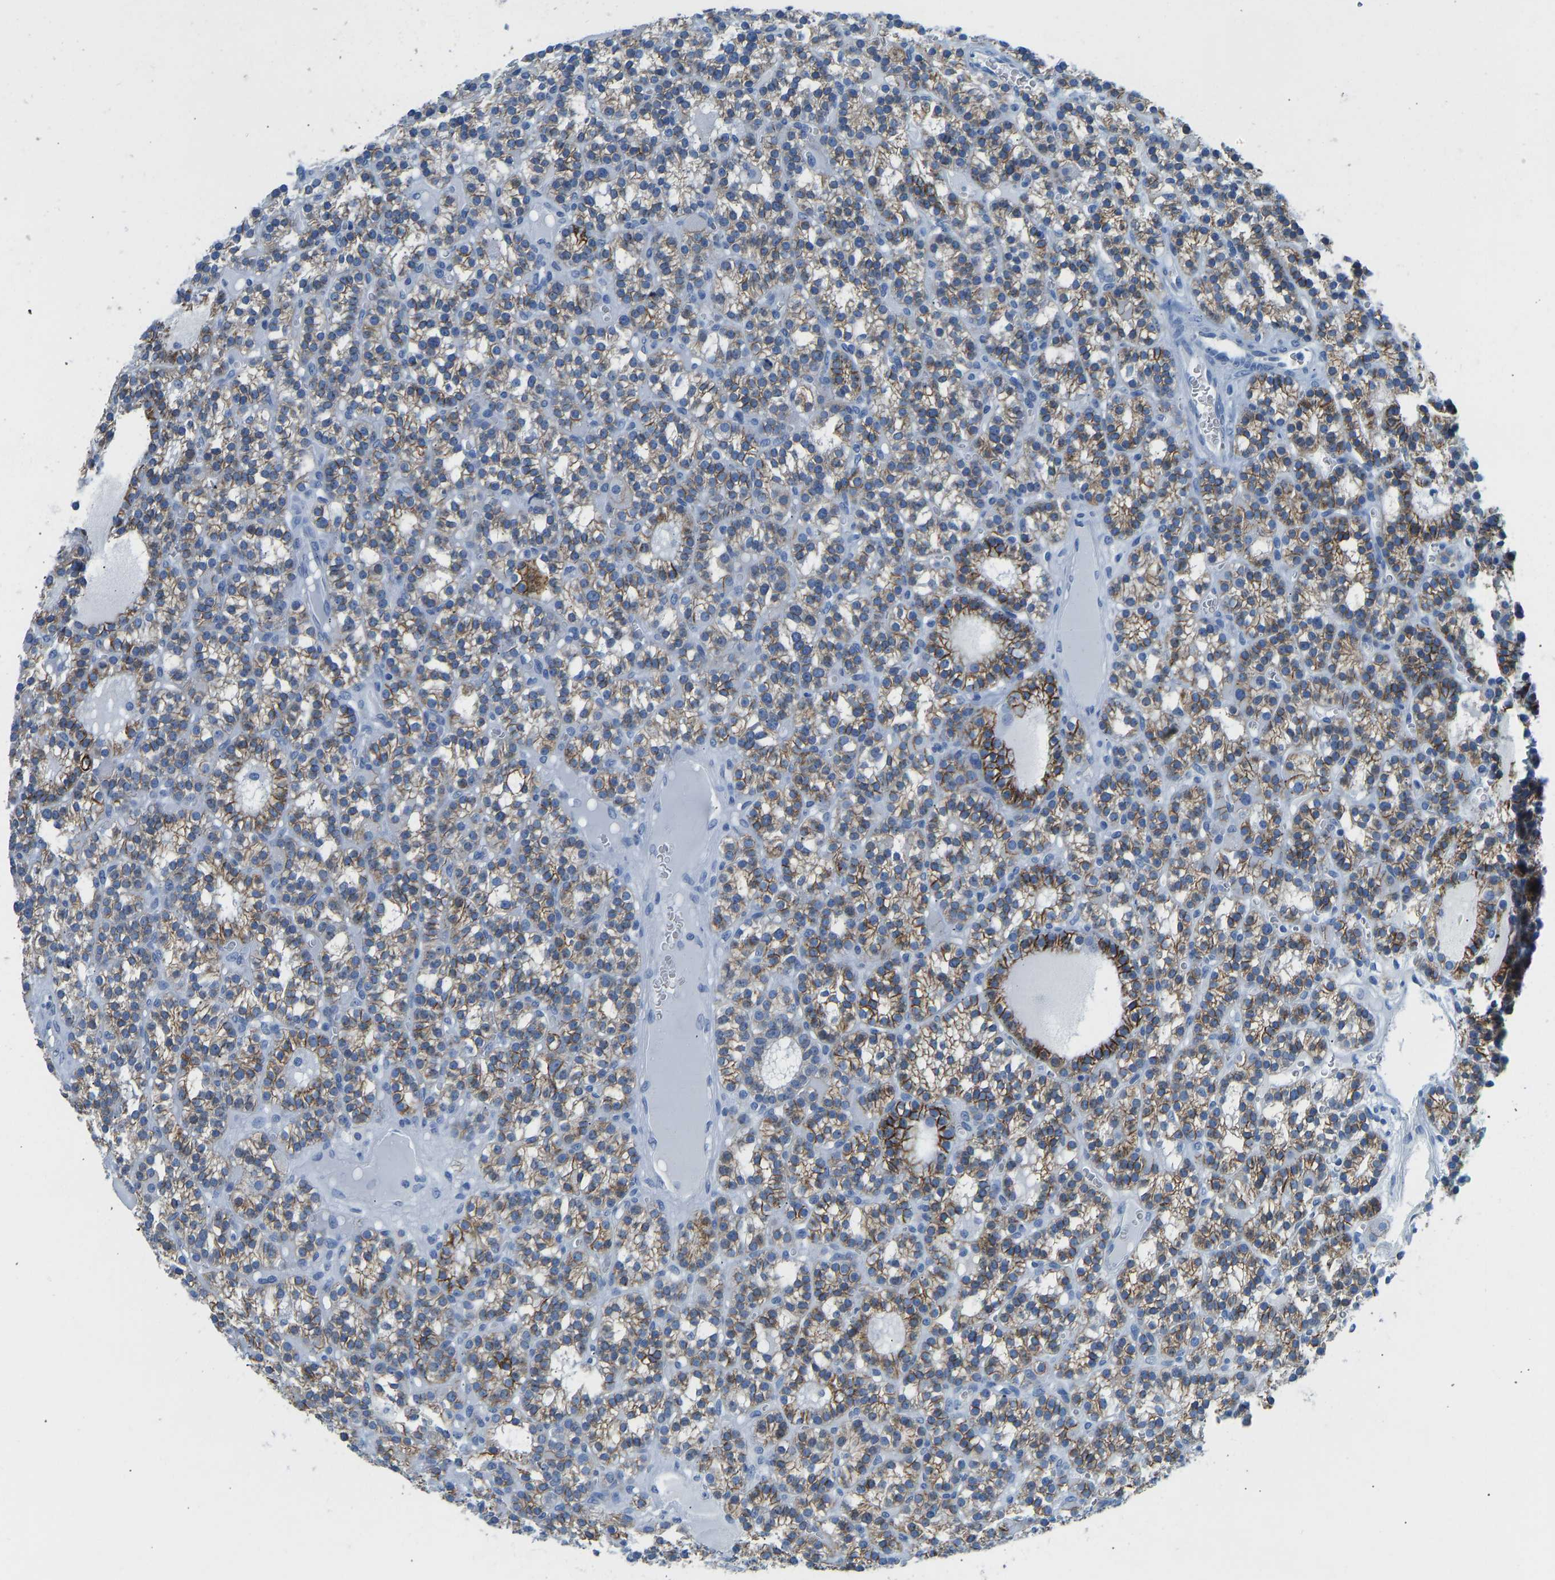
{"staining": {"intensity": "strong", "quantity": ">75%", "location": "cytoplasmic/membranous"}, "tissue": "parathyroid gland", "cell_type": "Glandular cells", "image_type": "normal", "snomed": [{"axis": "morphology", "description": "Normal tissue, NOS"}, {"axis": "morphology", "description": "Adenoma, NOS"}, {"axis": "topography", "description": "Parathyroid gland"}], "caption": "This histopathology image reveals unremarkable parathyroid gland stained with IHC to label a protein in brown. The cytoplasmic/membranous of glandular cells show strong positivity for the protein. Nuclei are counter-stained blue.", "gene": "ATP1A1", "patient": {"sex": "female", "age": 58}}